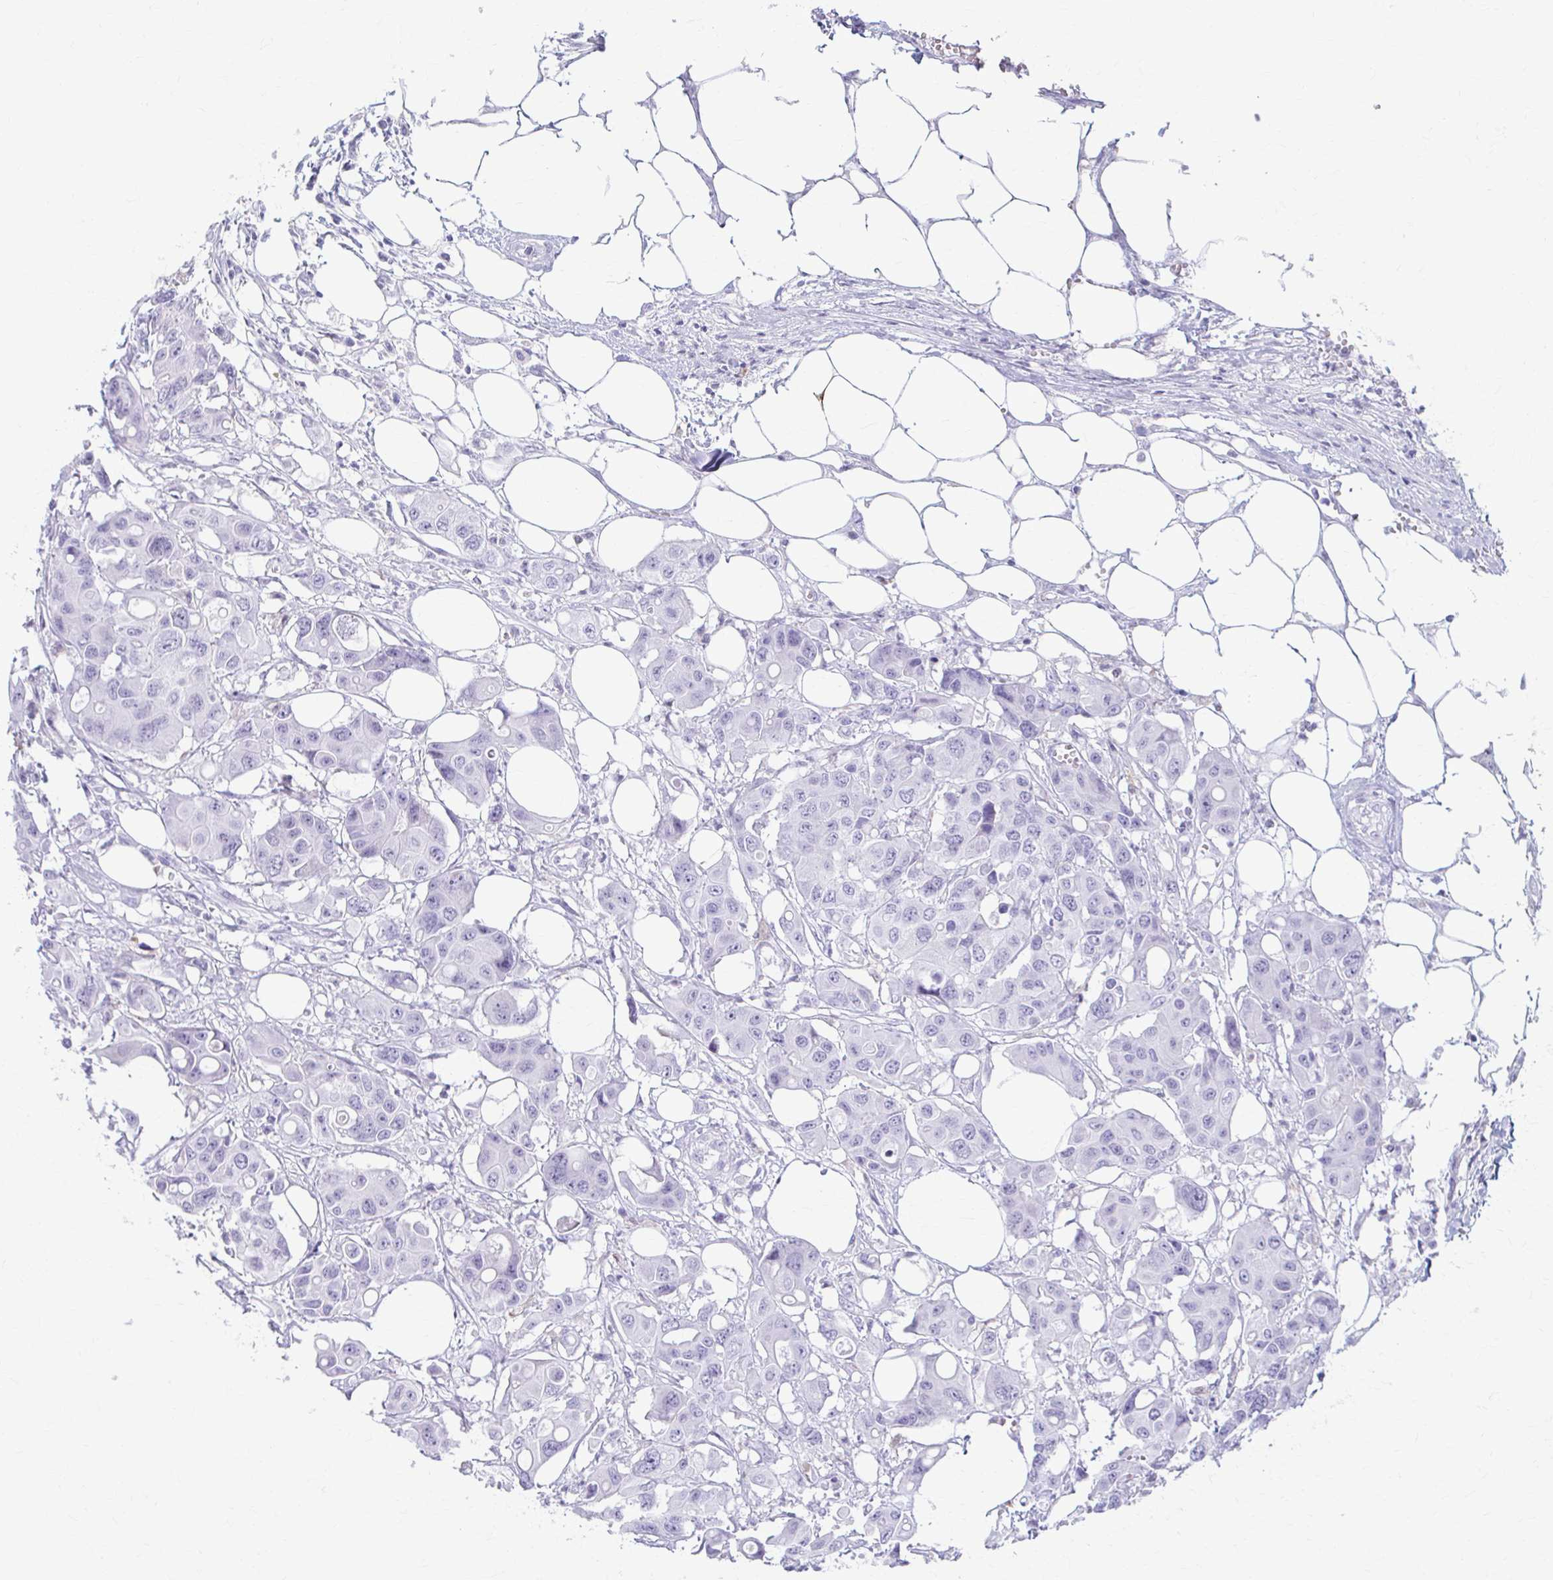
{"staining": {"intensity": "negative", "quantity": "none", "location": "none"}, "tissue": "colorectal cancer", "cell_type": "Tumor cells", "image_type": "cancer", "snomed": [{"axis": "morphology", "description": "Adenocarcinoma, NOS"}, {"axis": "topography", "description": "Colon"}], "caption": "There is no significant staining in tumor cells of adenocarcinoma (colorectal).", "gene": "LDLRAP1", "patient": {"sex": "male", "age": 77}}